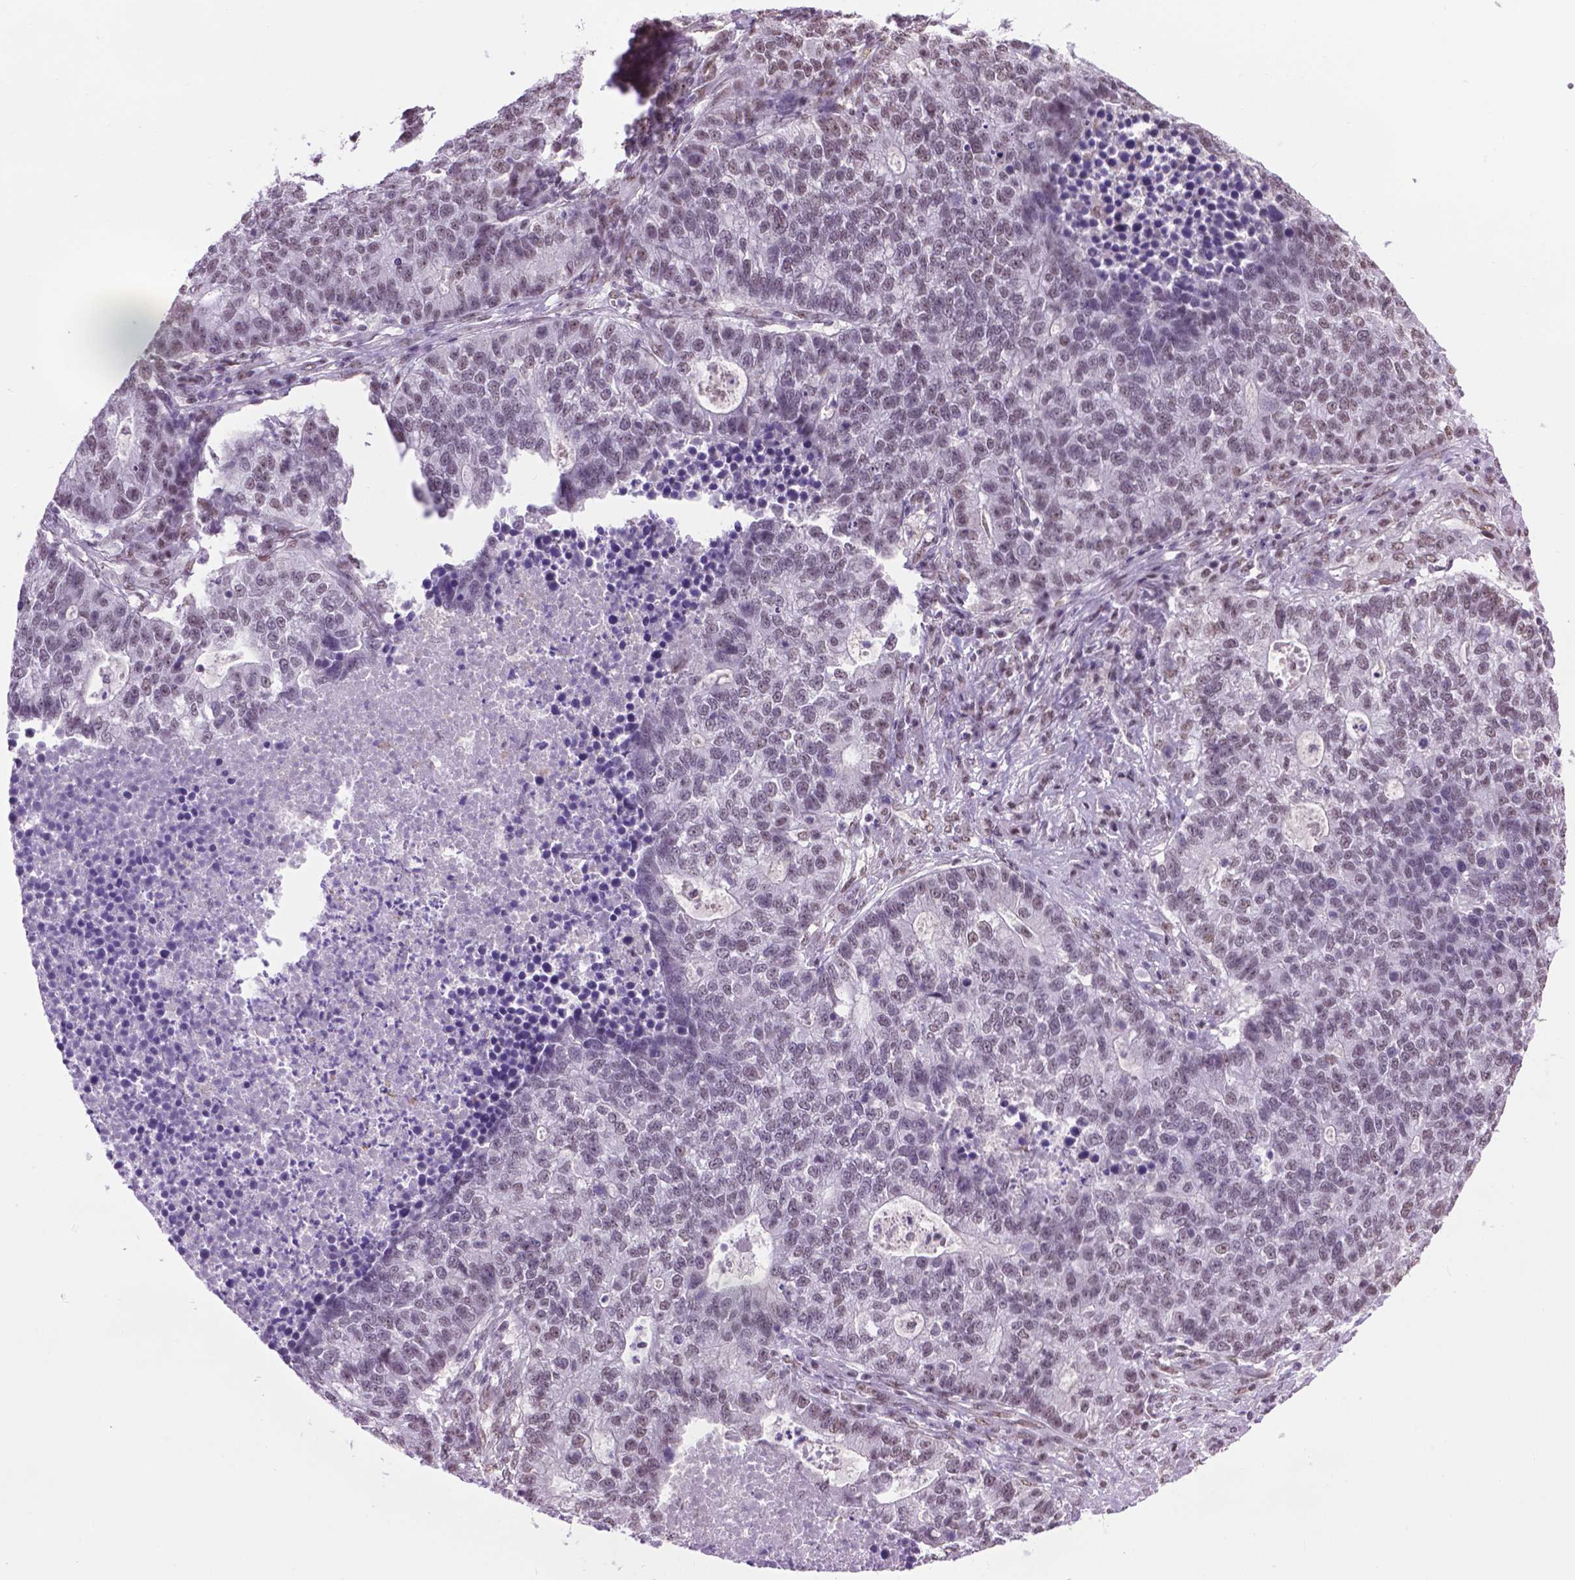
{"staining": {"intensity": "weak", "quantity": "<25%", "location": "nuclear"}, "tissue": "lung cancer", "cell_type": "Tumor cells", "image_type": "cancer", "snomed": [{"axis": "morphology", "description": "Adenocarcinoma, NOS"}, {"axis": "topography", "description": "Lung"}], "caption": "Immunohistochemical staining of human lung adenocarcinoma displays no significant staining in tumor cells.", "gene": "ABI2", "patient": {"sex": "male", "age": 57}}